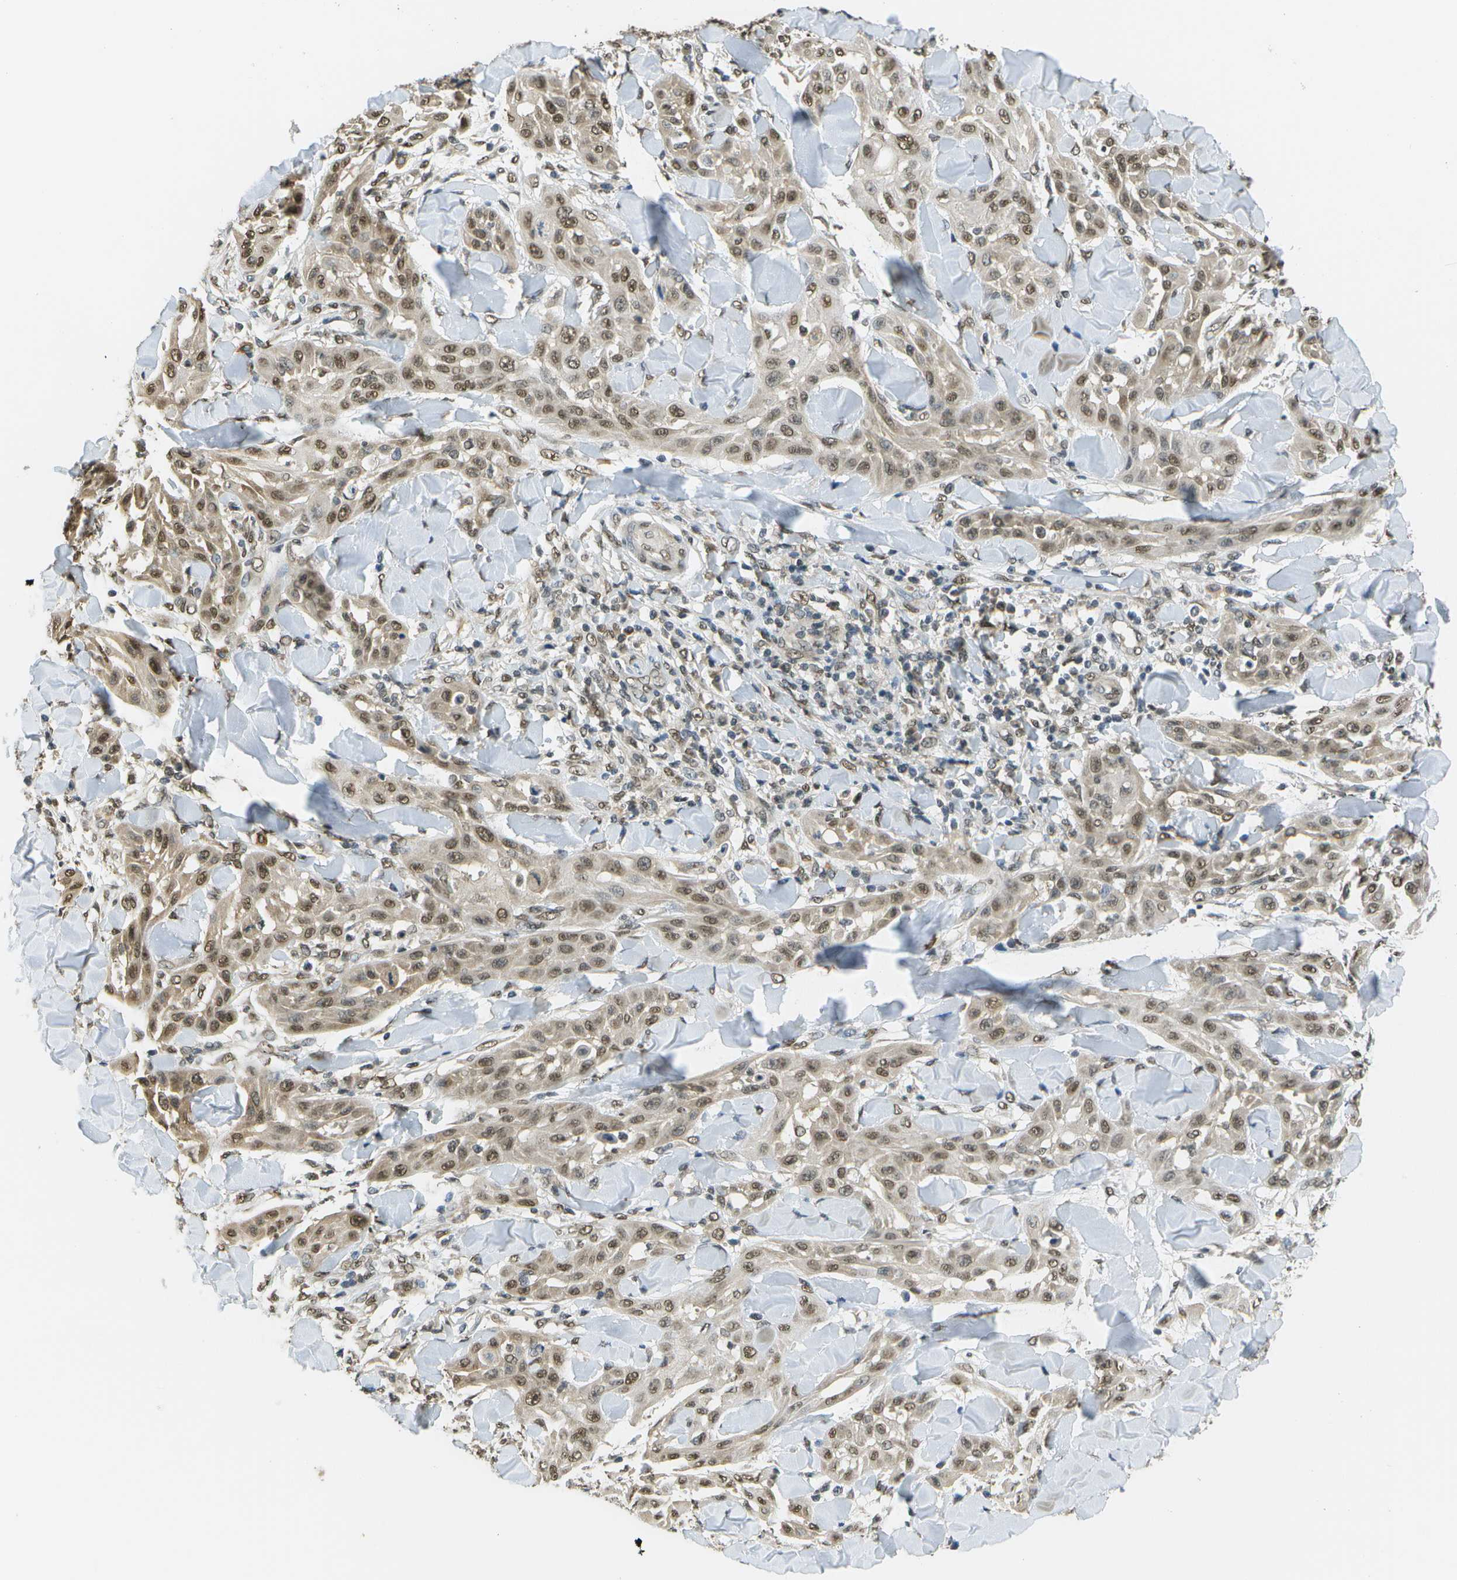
{"staining": {"intensity": "moderate", "quantity": ">75%", "location": "cytoplasmic/membranous,nuclear"}, "tissue": "skin cancer", "cell_type": "Tumor cells", "image_type": "cancer", "snomed": [{"axis": "morphology", "description": "Squamous cell carcinoma, NOS"}, {"axis": "topography", "description": "Skin"}], "caption": "Brown immunohistochemical staining in skin squamous cell carcinoma exhibits moderate cytoplasmic/membranous and nuclear positivity in approximately >75% of tumor cells. (Stains: DAB in brown, nuclei in blue, Microscopy: brightfield microscopy at high magnification).", "gene": "ABL2", "patient": {"sex": "male", "age": 24}}